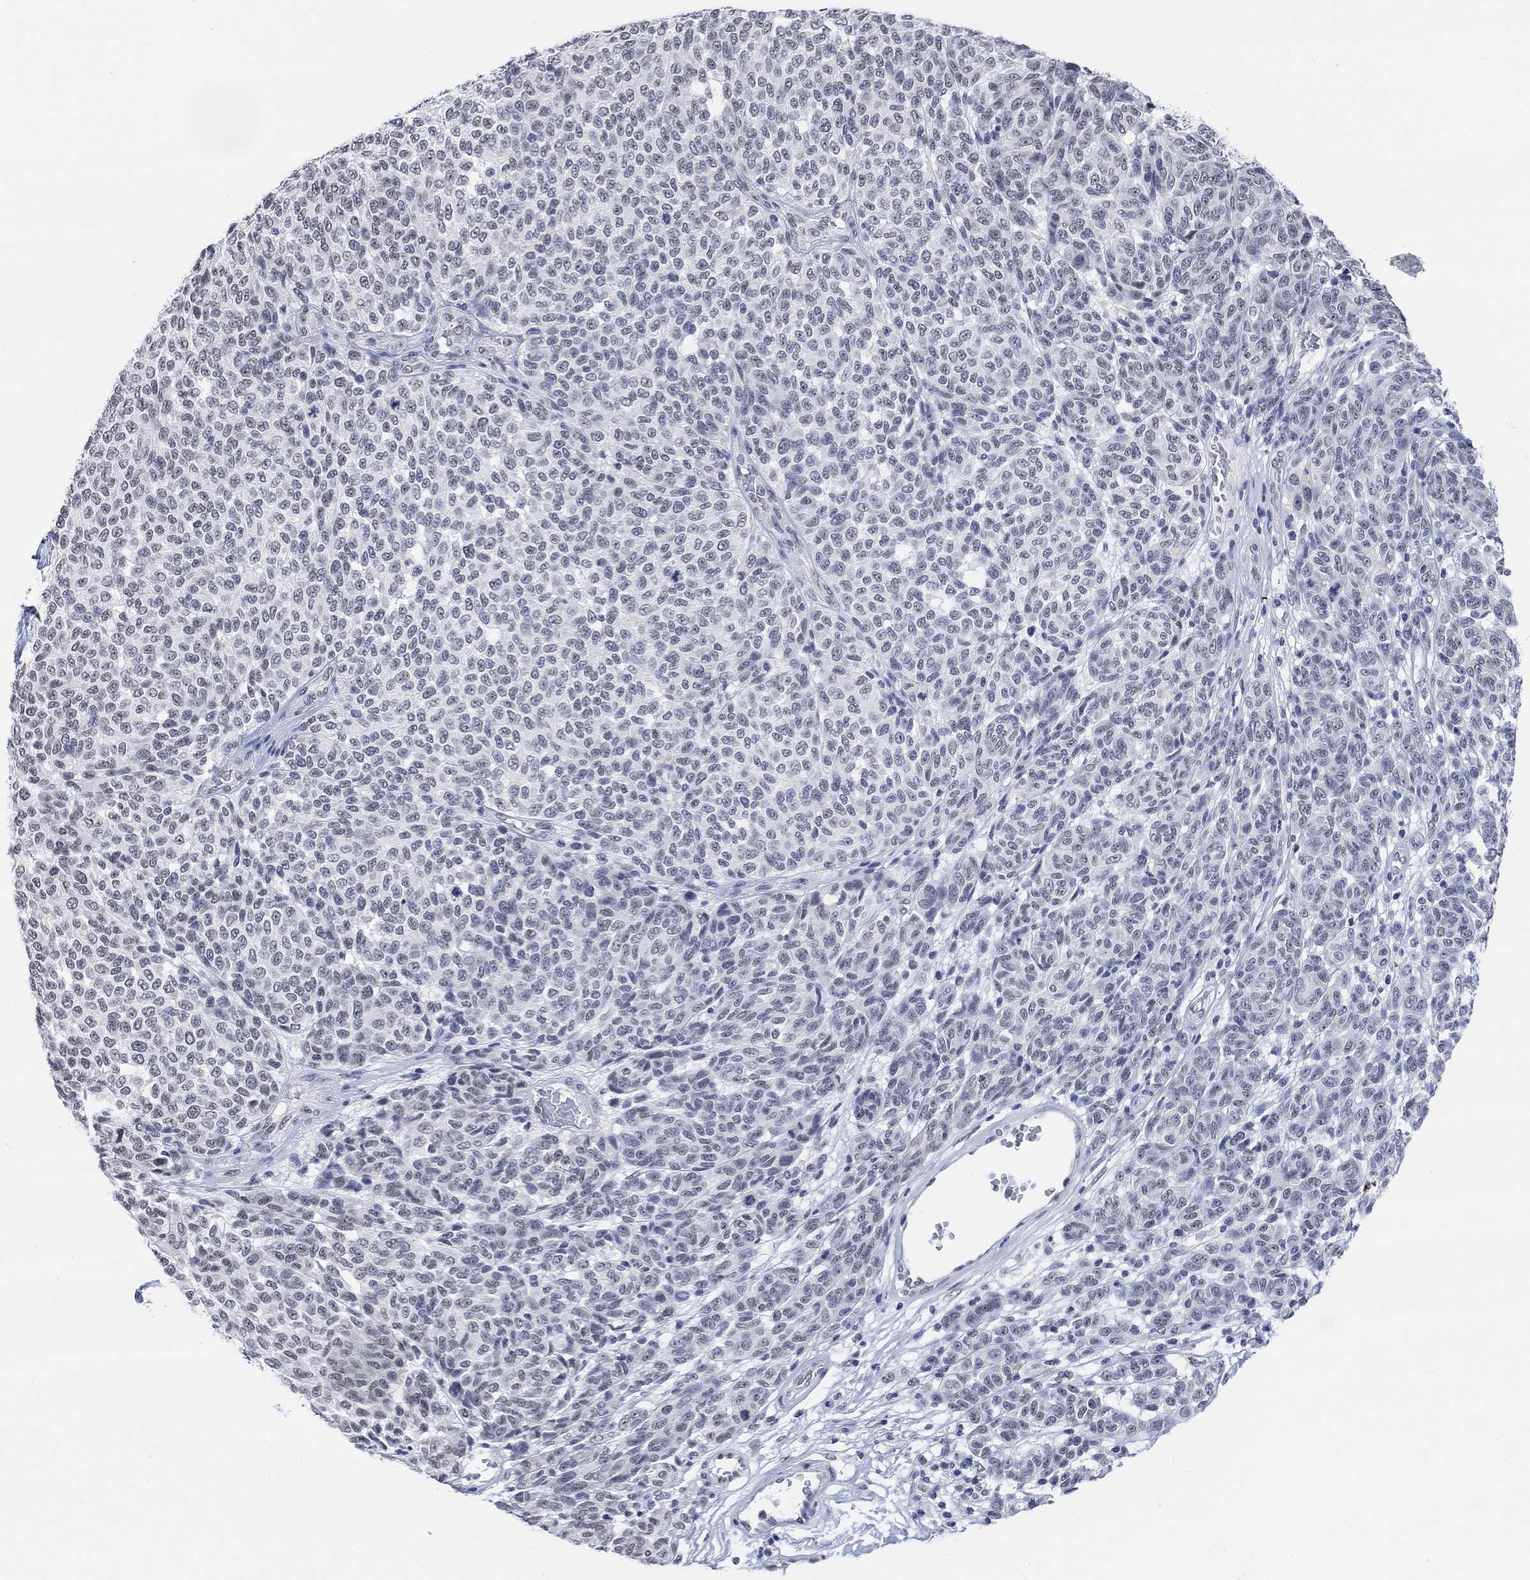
{"staining": {"intensity": "negative", "quantity": "none", "location": "none"}, "tissue": "melanoma", "cell_type": "Tumor cells", "image_type": "cancer", "snomed": [{"axis": "morphology", "description": "Malignant melanoma, NOS"}, {"axis": "topography", "description": "Skin"}], "caption": "The histopathology image exhibits no significant staining in tumor cells of malignant melanoma. (DAB (3,3'-diaminobenzidine) immunohistochemistry with hematoxylin counter stain).", "gene": "PURG", "patient": {"sex": "male", "age": 59}}